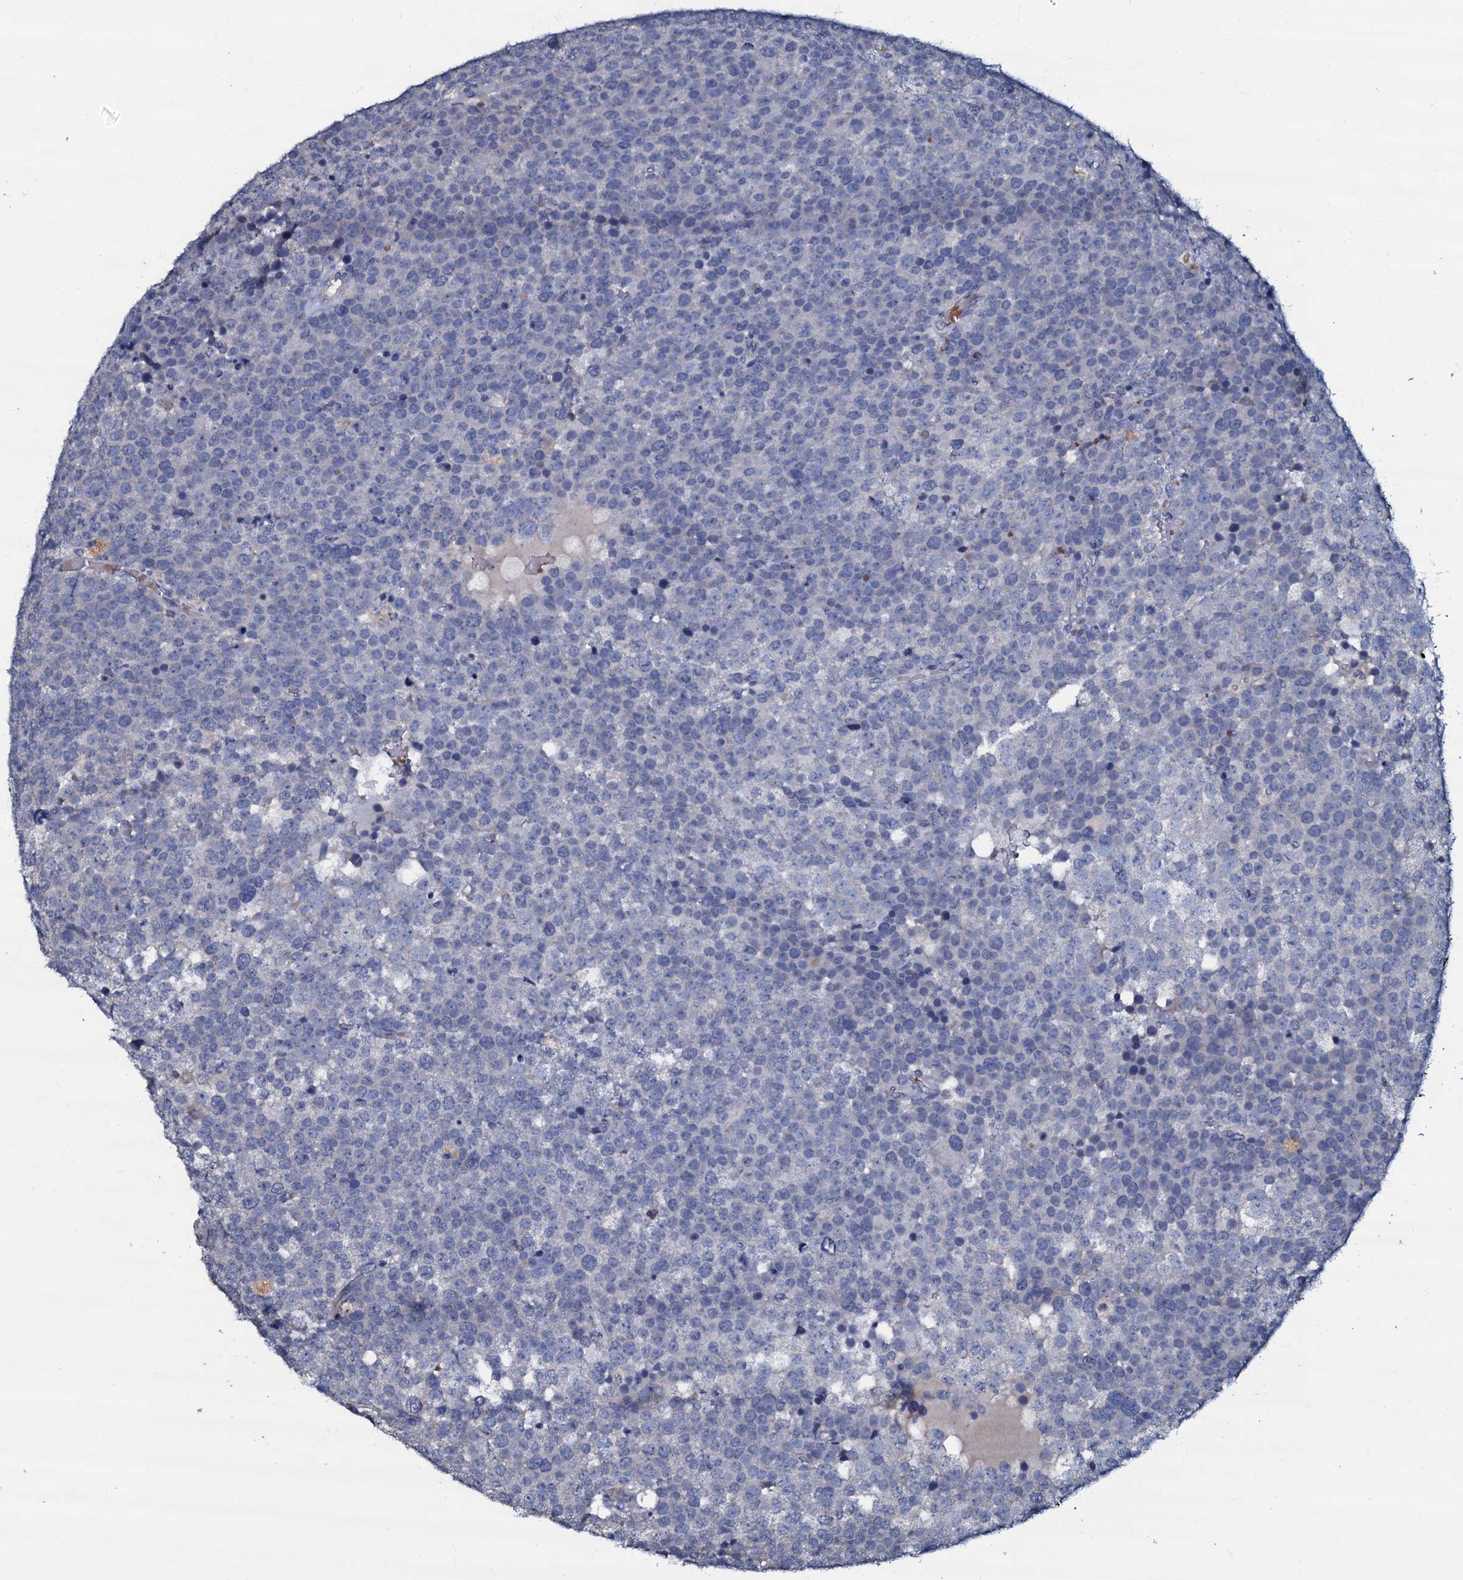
{"staining": {"intensity": "negative", "quantity": "none", "location": "none"}, "tissue": "testis cancer", "cell_type": "Tumor cells", "image_type": "cancer", "snomed": [{"axis": "morphology", "description": "Seminoma, NOS"}, {"axis": "topography", "description": "Testis"}], "caption": "Testis cancer (seminoma) was stained to show a protein in brown. There is no significant expression in tumor cells. Nuclei are stained in blue.", "gene": "CPNE2", "patient": {"sex": "male", "age": 71}}